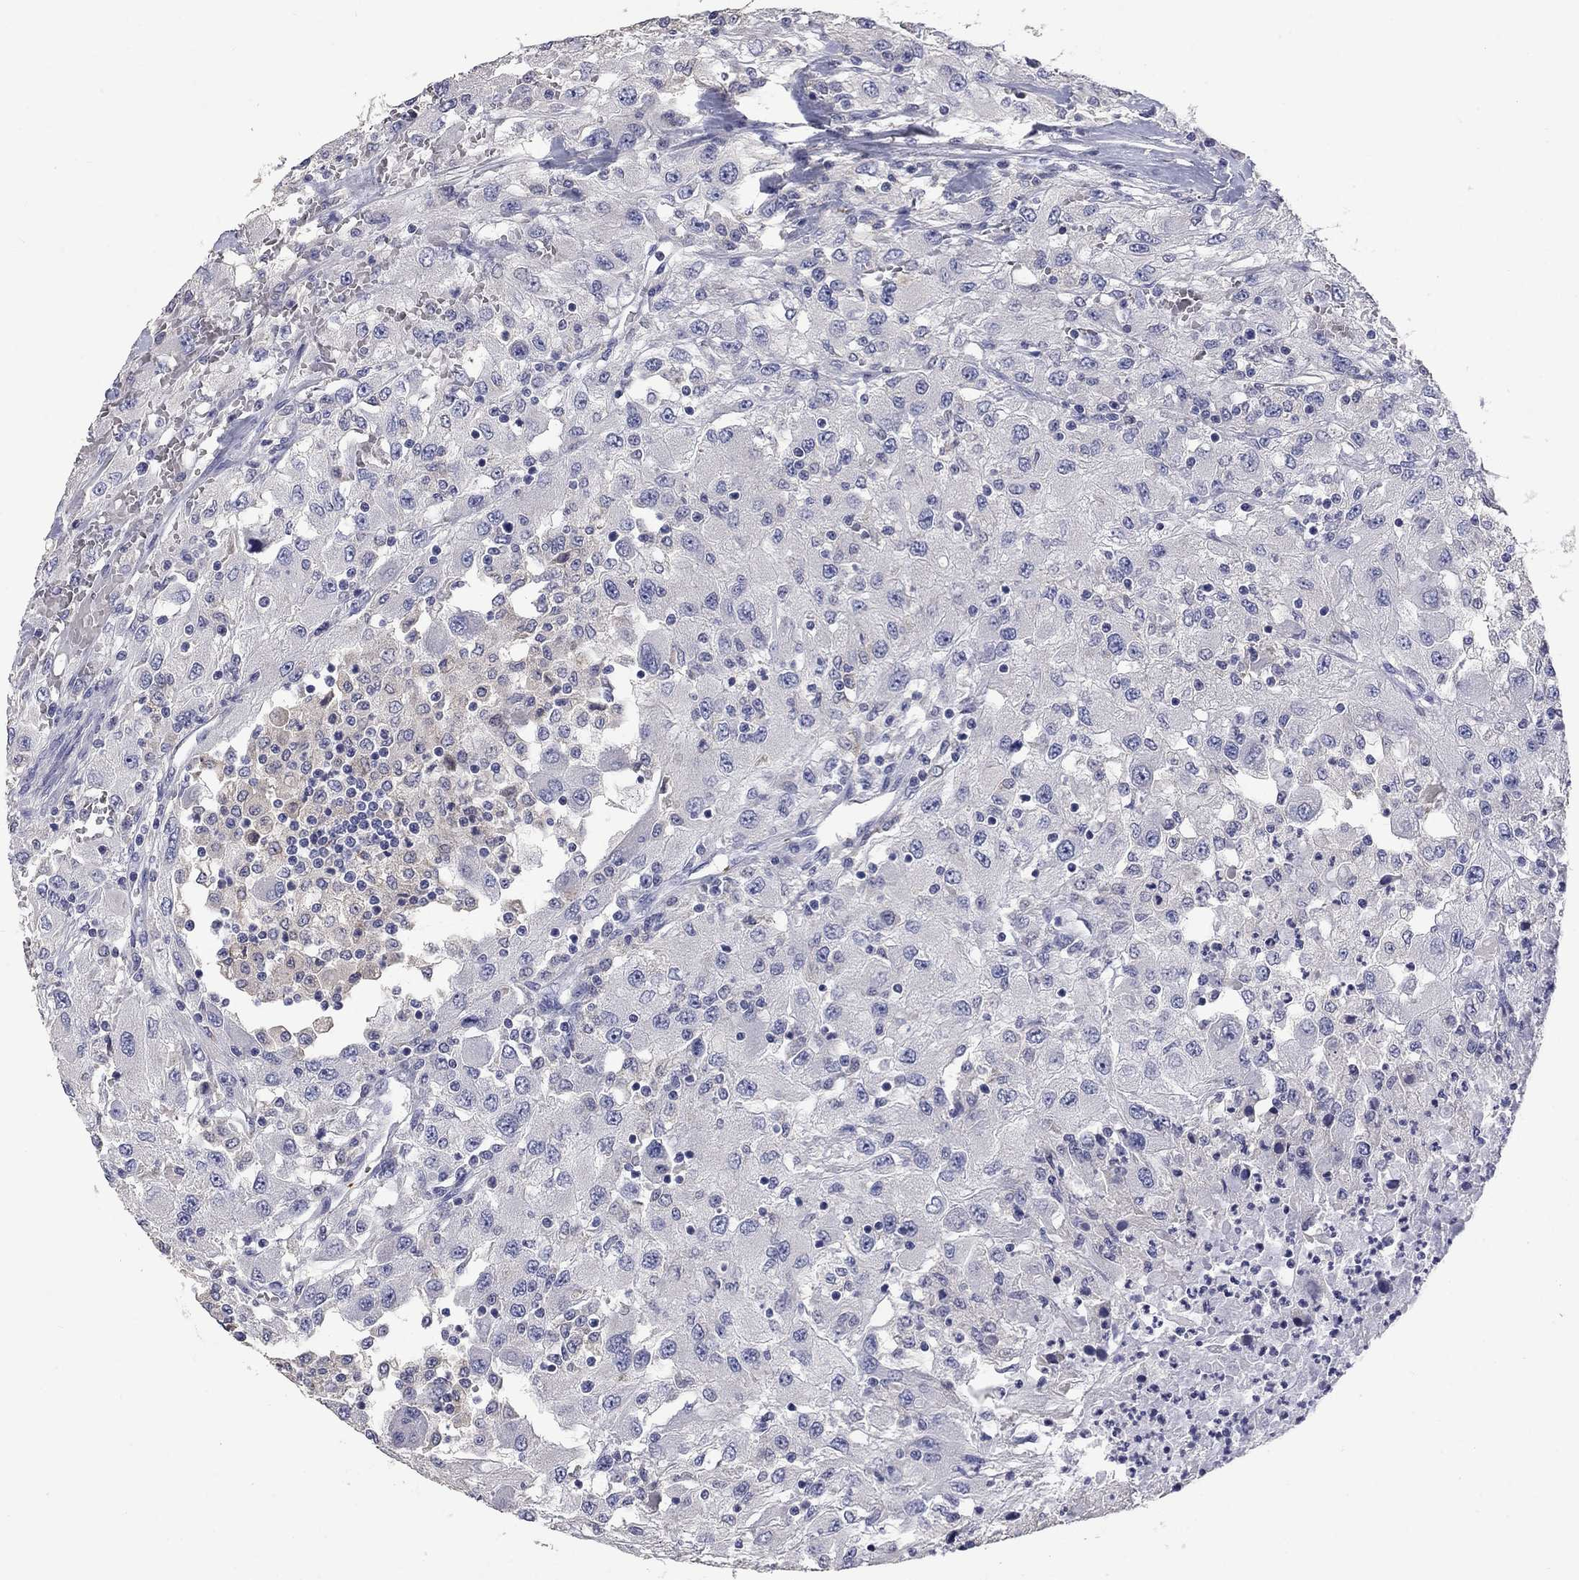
{"staining": {"intensity": "negative", "quantity": "none", "location": "none"}, "tissue": "renal cancer", "cell_type": "Tumor cells", "image_type": "cancer", "snomed": [{"axis": "morphology", "description": "Adenocarcinoma, NOS"}, {"axis": "topography", "description": "Kidney"}], "caption": "This is an immunohistochemistry (IHC) image of renal adenocarcinoma. There is no expression in tumor cells.", "gene": "PLEK", "patient": {"sex": "female", "age": 67}}